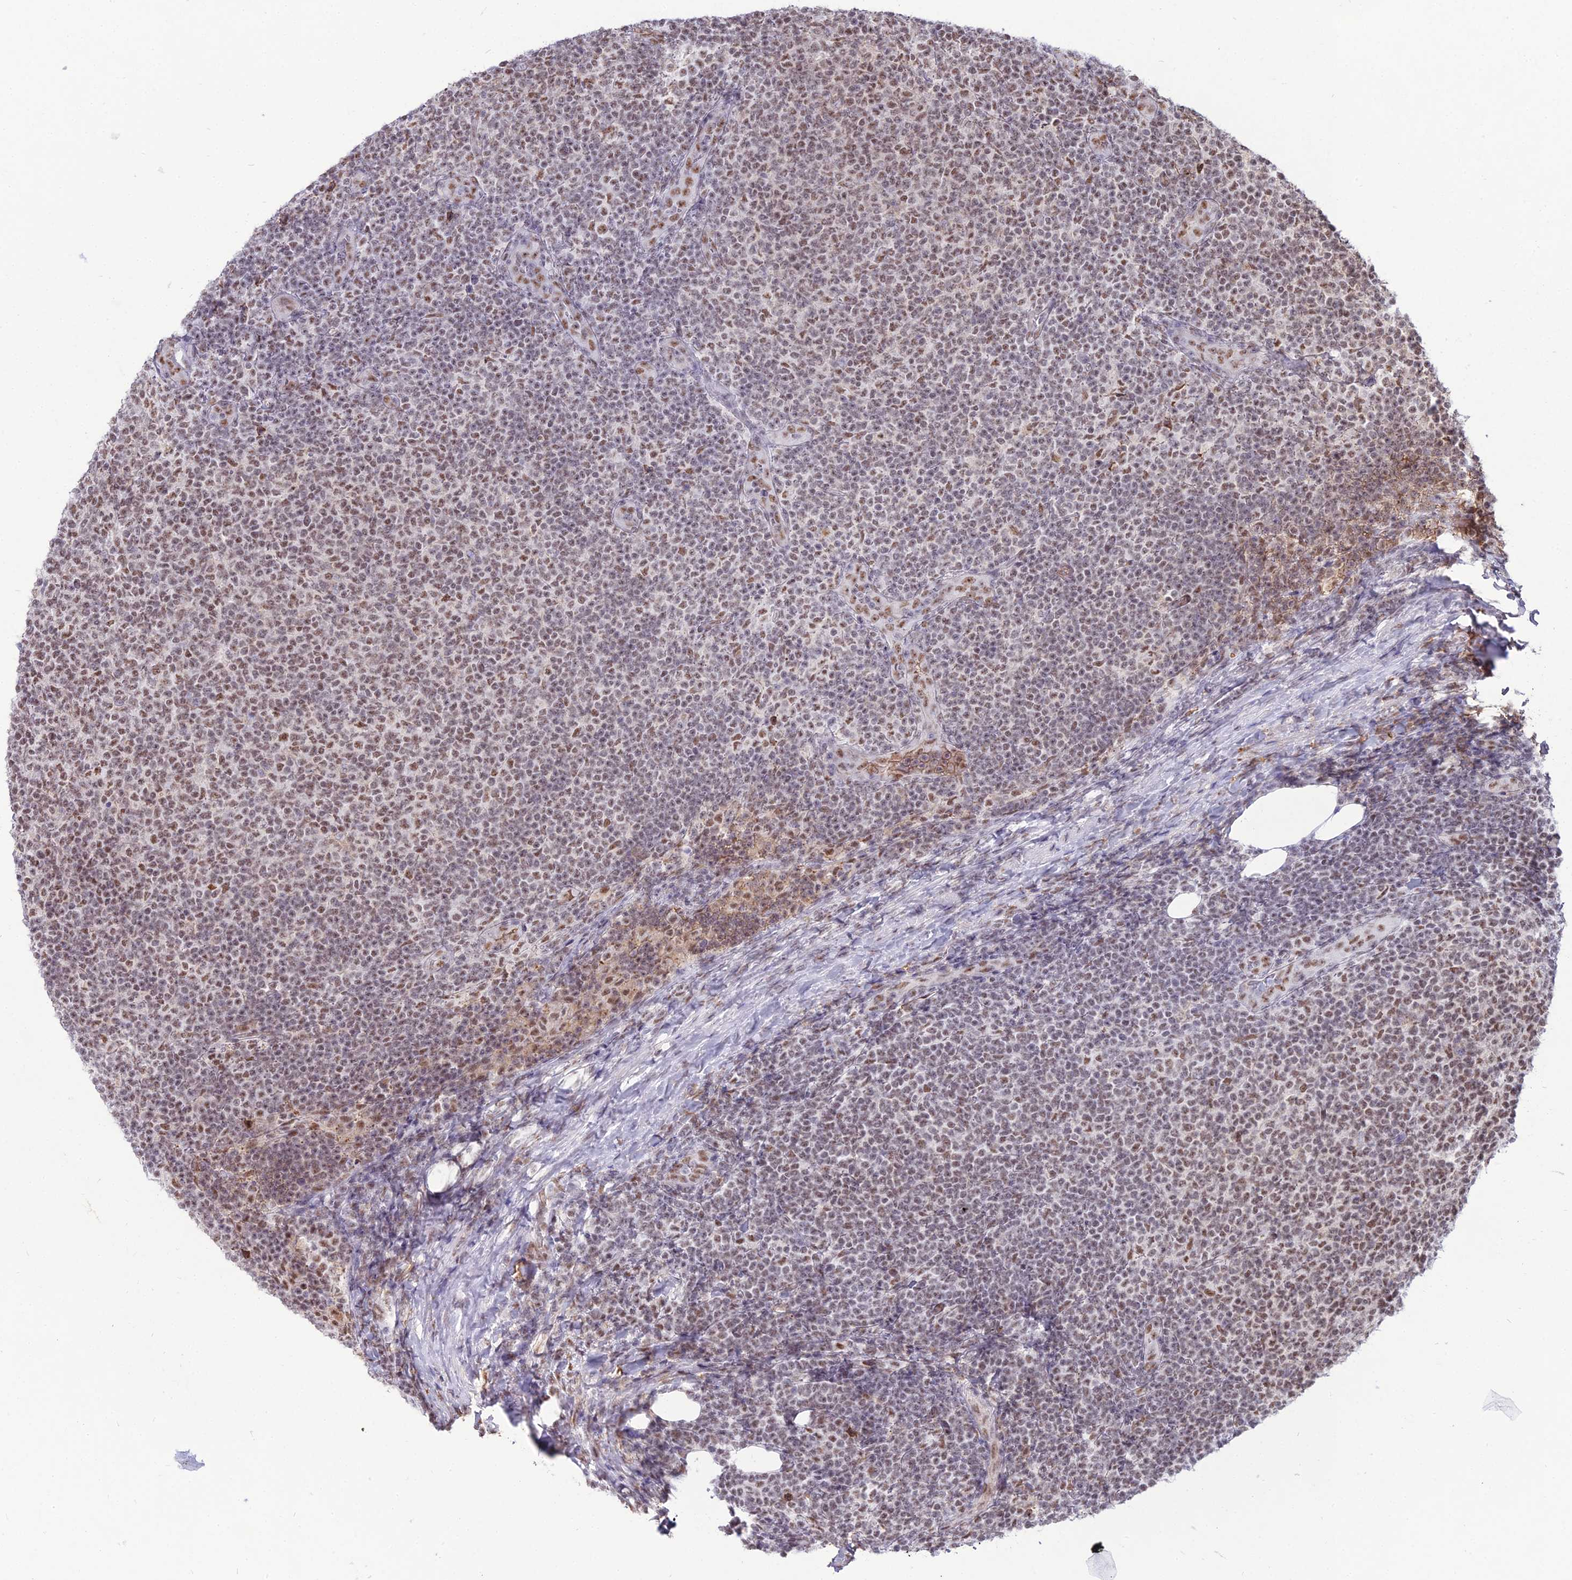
{"staining": {"intensity": "moderate", "quantity": "25%-75%", "location": "nuclear"}, "tissue": "lymphoma", "cell_type": "Tumor cells", "image_type": "cancer", "snomed": [{"axis": "morphology", "description": "Malignant lymphoma, non-Hodgkin's type, Low grade"}, {"axis": "topography", "description": "Lymph node"}], "caption": "High-power microscopy captured an immunohistochemistry (IHC) micrograph of low-grade malignant lymphoma, non-Hodgkin's type, revealing moderate nuclear staining in approximately 25%-75% of tumor cells.", "gene": "RBM12", "patient": {"sex": "male", "age": 66}}